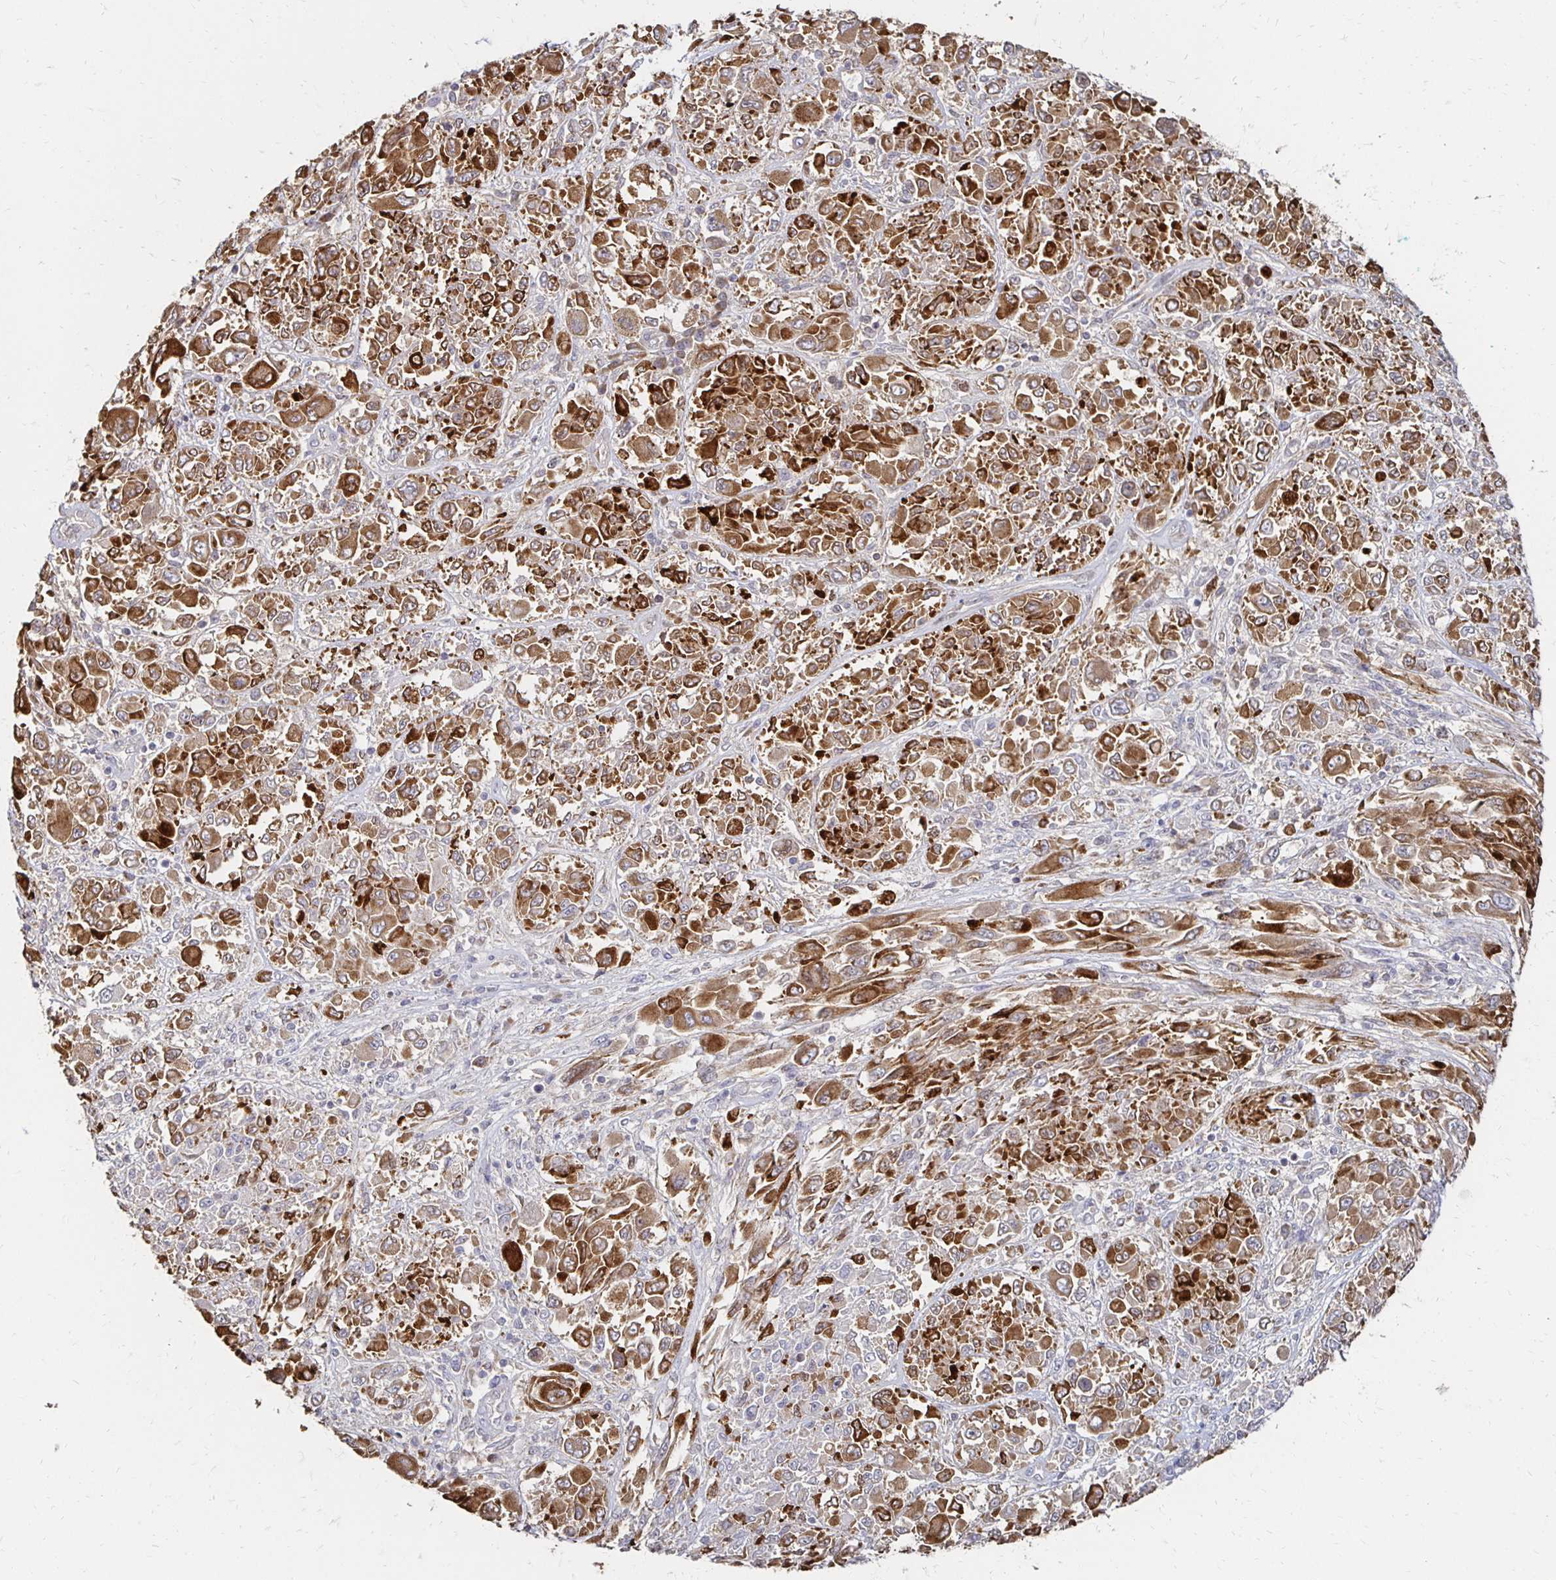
{"staining": {"intensity": "strong", "quantity": ">75%", "location": "cytoplasmic/membranous"}, "tissue": "melanoma", "cell_type": "Tumor cells", "image_type": "cancer", "snomed": [{"axis": "morphology", "description": "Malignant melanoma, NOS"}, {"axis": "topography", "description": "Skin"}], "caption": "Human malignant melanoma stained with a protein marker displays strong staining in tumor cells.", "gene": "ZNF727", "patient": {"sex": "female", "age": 91}}